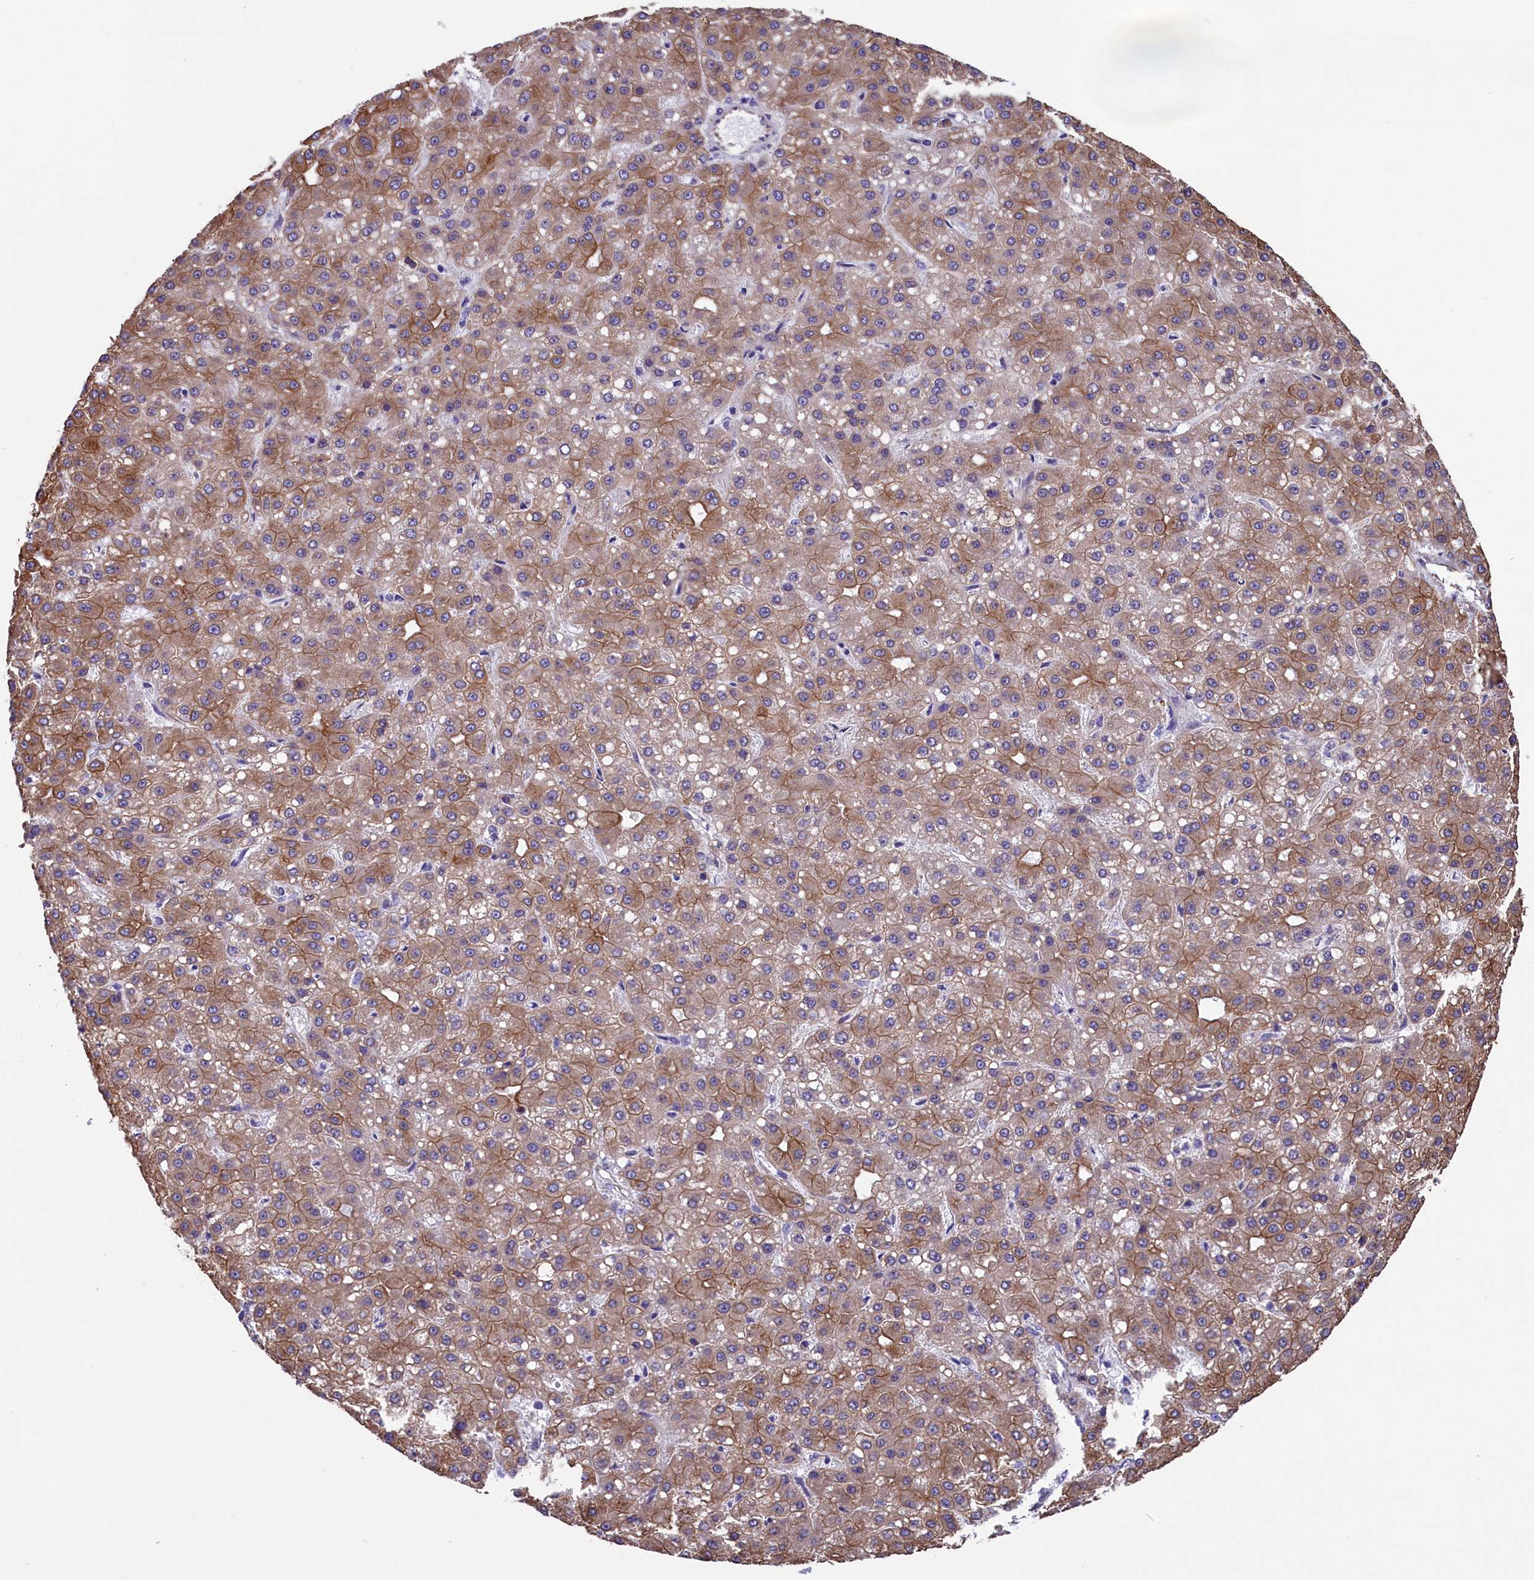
{"staining": {"intensity": "moderate", "quantity": ">75%", "location": "cytoplasmic/membranous"}, "tissue": "liver cancer", "cell_type": "Tumor cells", "image_type": "cancer", "snomed": [{"axis": "morphology", "description": "Carcinoma, Hepatocellular, NOS"}, {"axis": "topography", "description": "Liver"}], "caption": "DAB (3,3'-diaminobenzidine) immunohistochemical staining of human liver hepatocellular carcinoma exhibits moderate cytoplasmic/membranous protein expression in about >75% of tumor cells.", "gene": "GATB", "patient": {"sex": "male", "age": 67}}